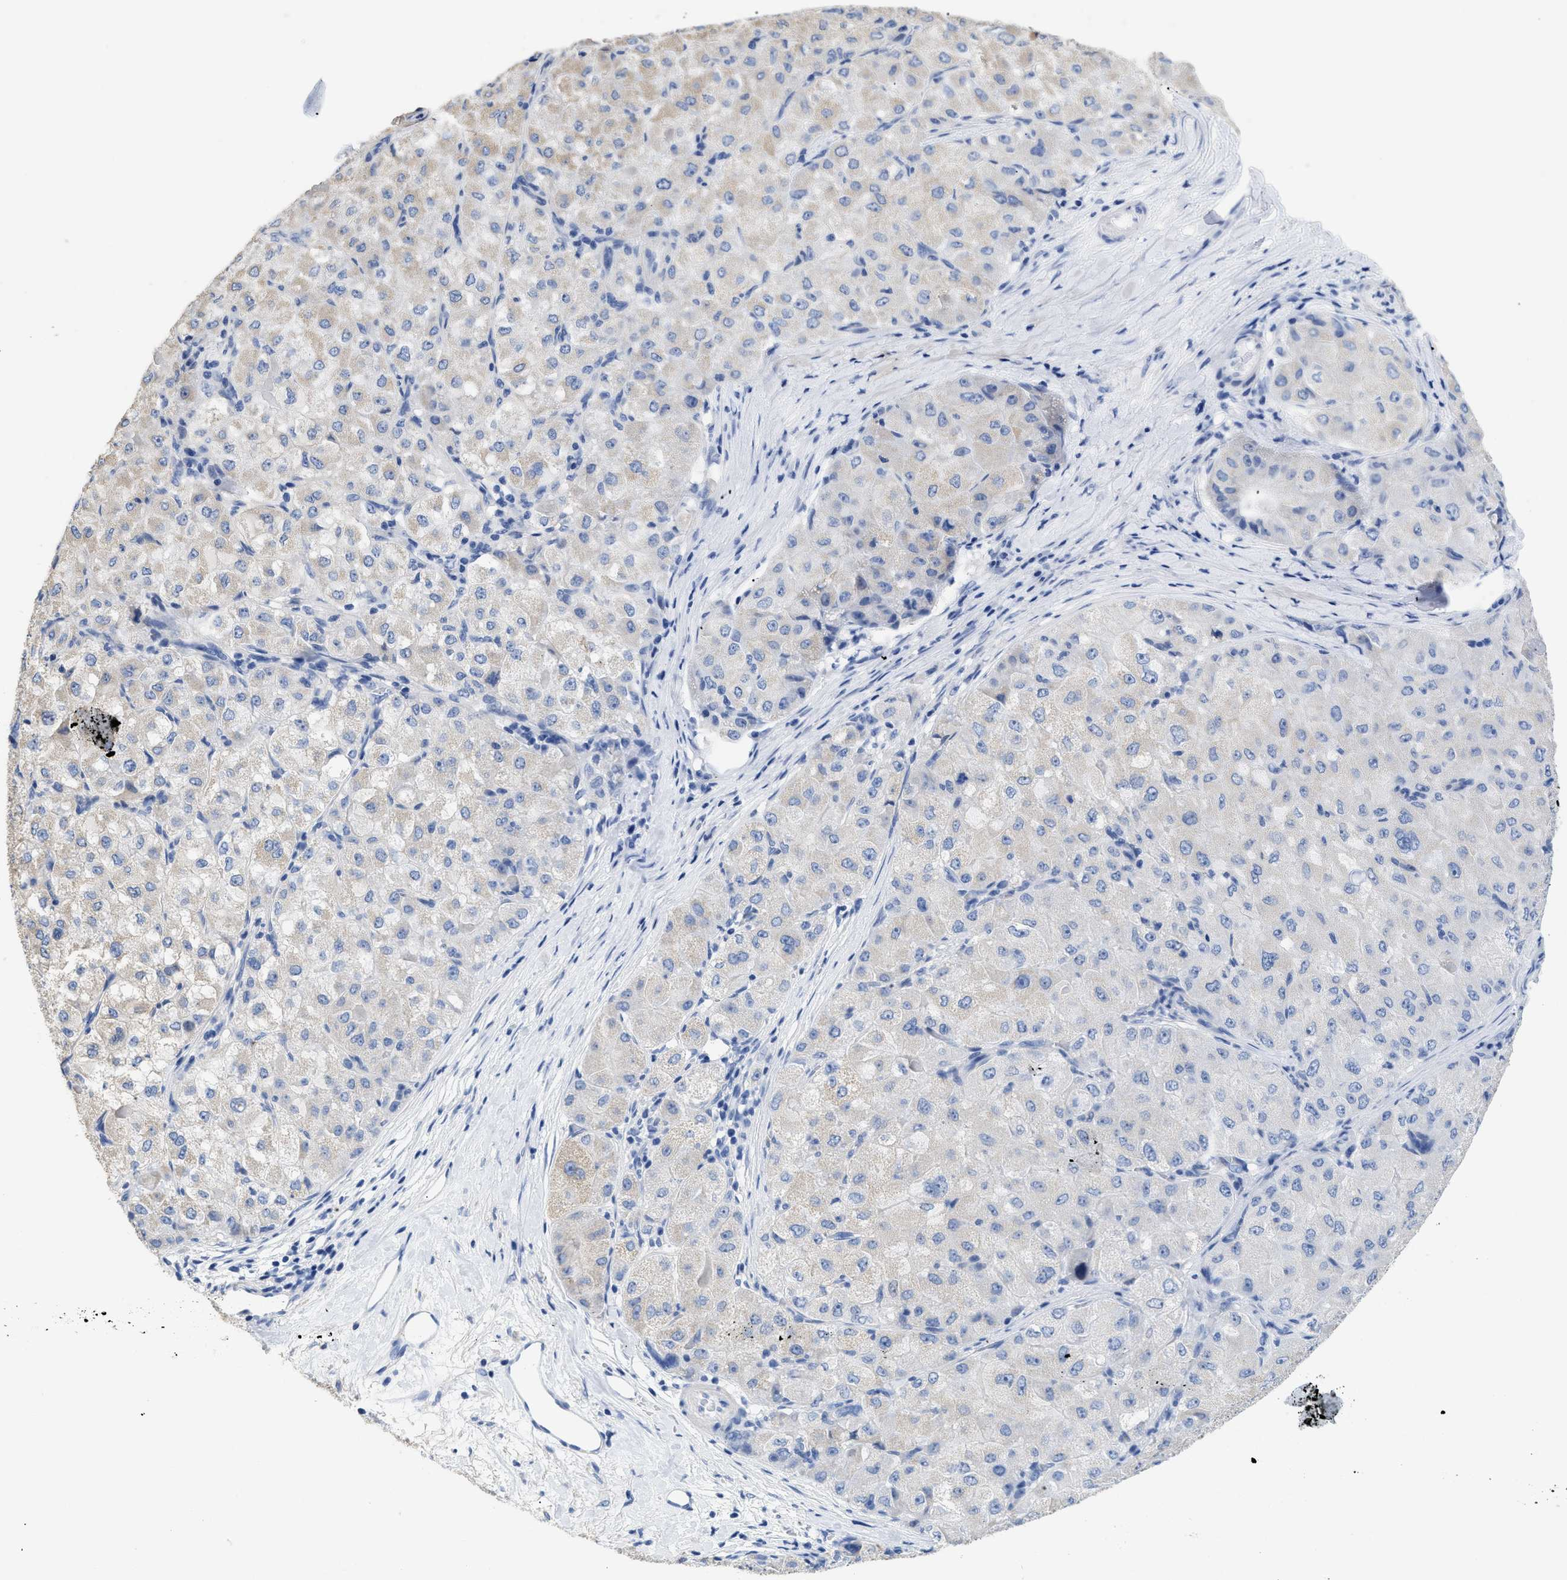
{"staining": {"intensity": "negative", "quantity": "none", "location": "none"}, "tissue": "liver cancer", "cell_type": "Tumor cells", "image_type": "cancer", "snomed": [{"axis": "morphology", "description": "Carcinoma, Hepatocellular, NOS"}, {"axis": "topography", "description": "Liver"}], "caption": "Immunohistochemical staining of human liver cancer reveals no significant staining in tumor cells.", "gene": "DLC1", "patient": {"sex": "male", "age": 80}}